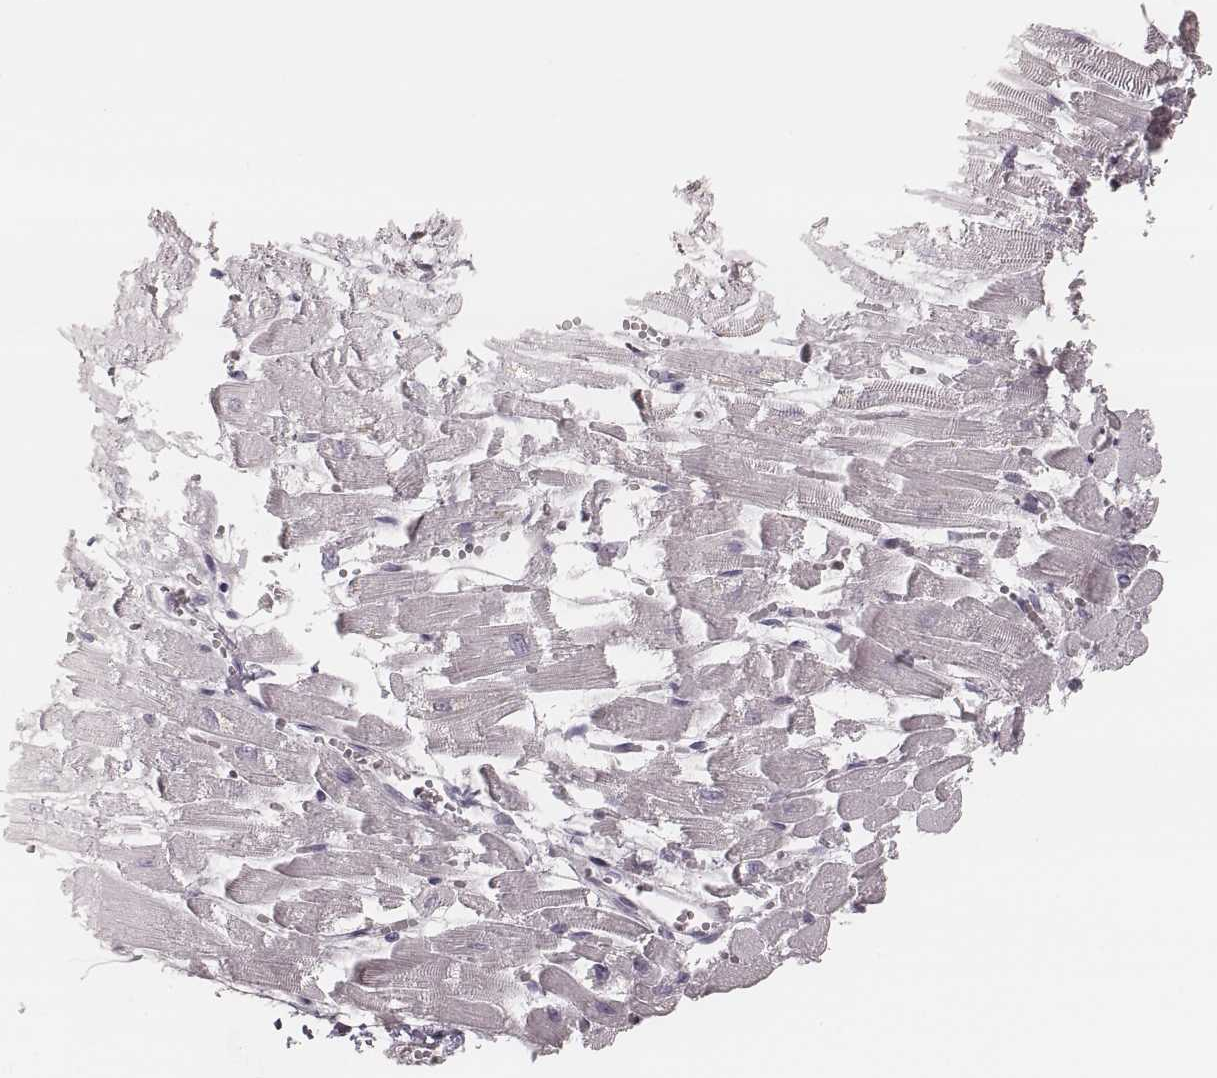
{"staining": {"intensity": "negative", "quantity": "none", "location": "none"}, "tissue": "heart muscle", "cell_type": "Cardiomyocytes", "image_type": "normal", "snomed": [{"axis": "morphology", "description": "Normal tissue, NOS"}, {"axis": "topography", "description": "Heart"}], "caption": "Histopathology image shows no protein positivity in cardiomyocytes of unremarkable heart muscle.", "gene": "SMIM24", "patient": {"sex": "female", "age": 52}}